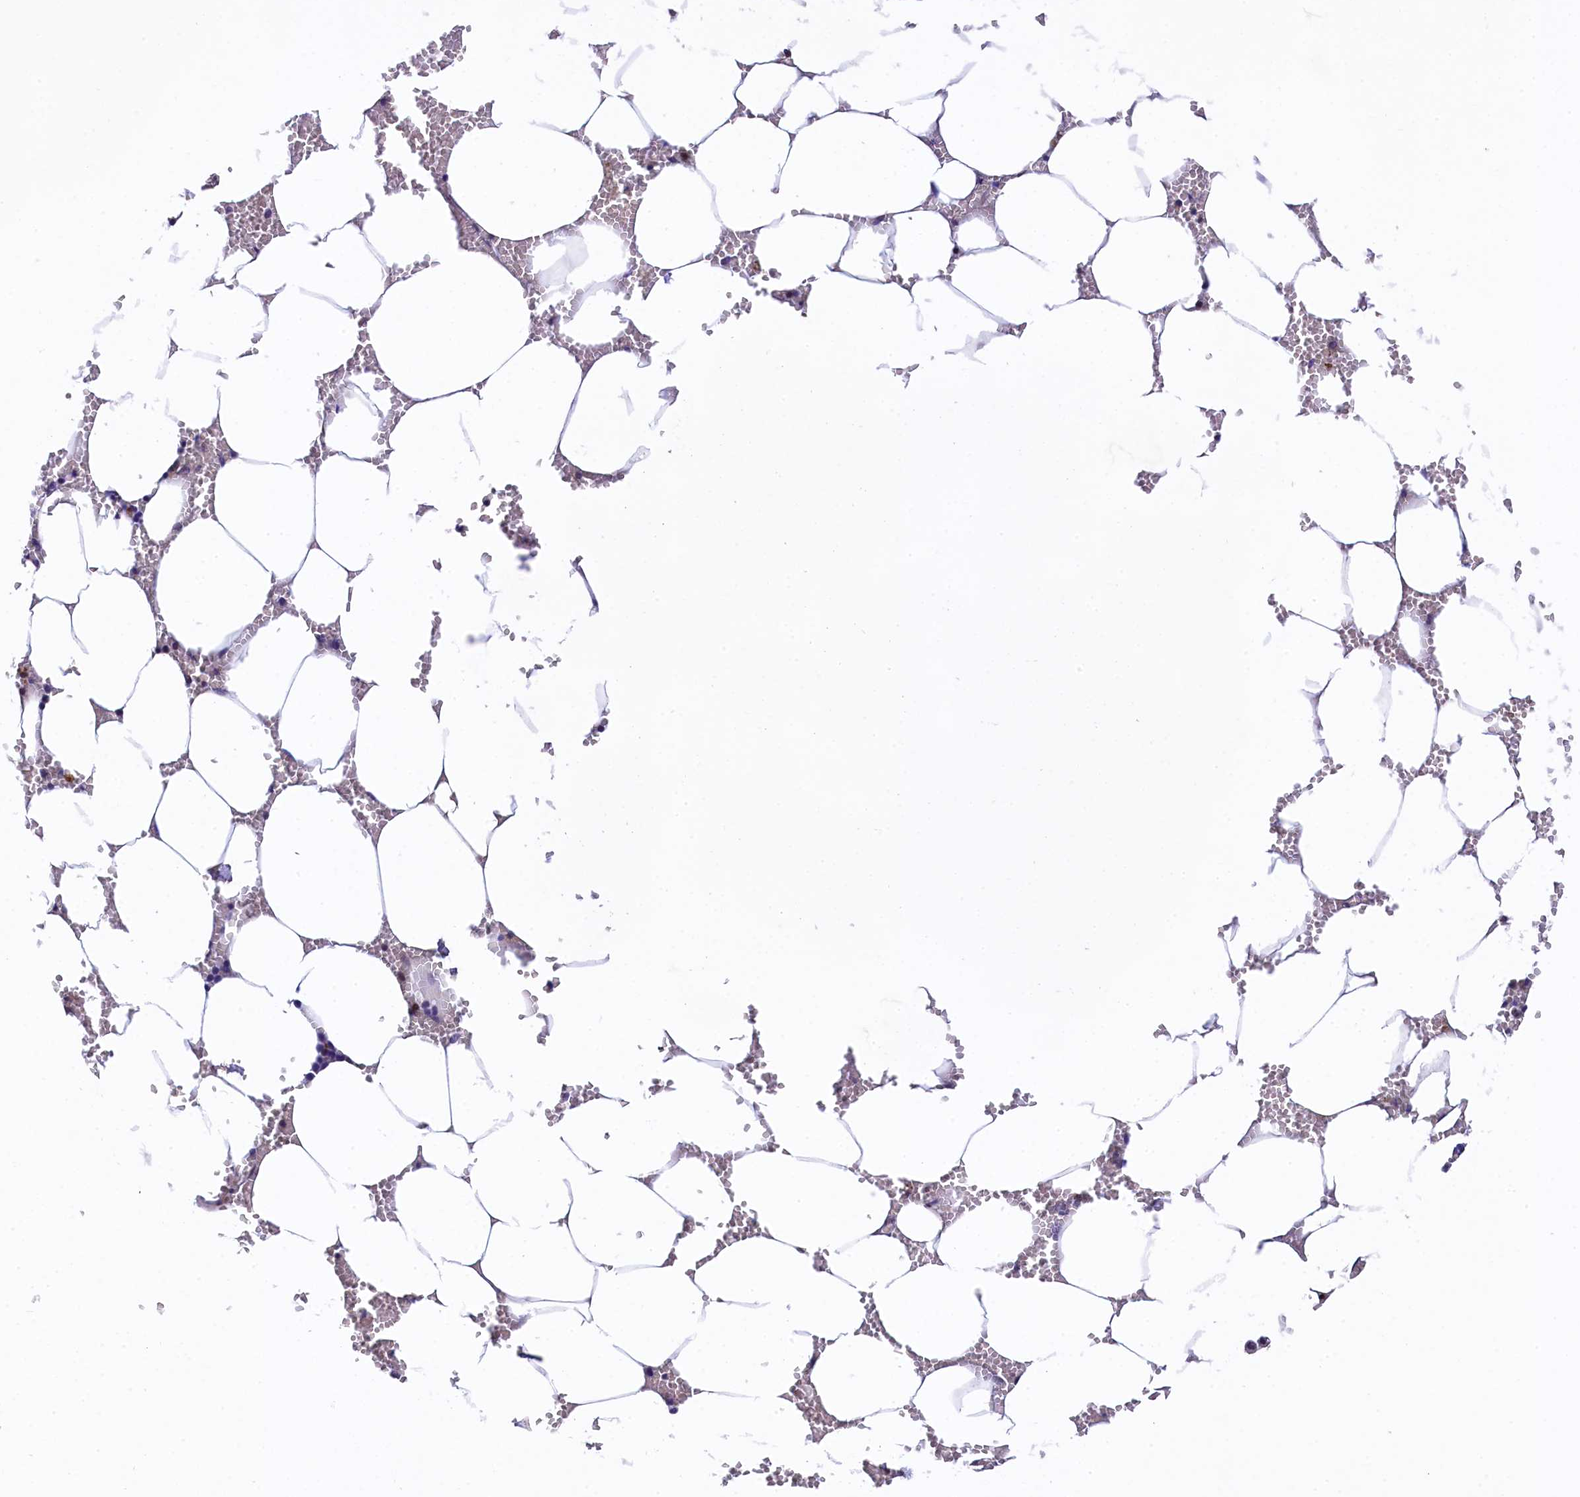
{"staining": {"intensity": "moderate", "quantity": "<25%", "location": "nuclear"}, "tissue": "bone marrow", "cell_type": "Hematopoietic cells", "image_type": "normal", "snomed": [{"axis": "morphology", "description": "Normal tissue, NOS"}, {"axis": "topography", "description": "Bone marrow"}], "caption": "IHC photomicrograph of benign bone marrow: bone marrow stained using IHC shows low levels of moderate protein expression localized specifically in the nuclear of hematopoietic cells, appearing as a nuclear brown color.", "gene": "HECTD4", "patient": {"sex": "male", "age": 70}}